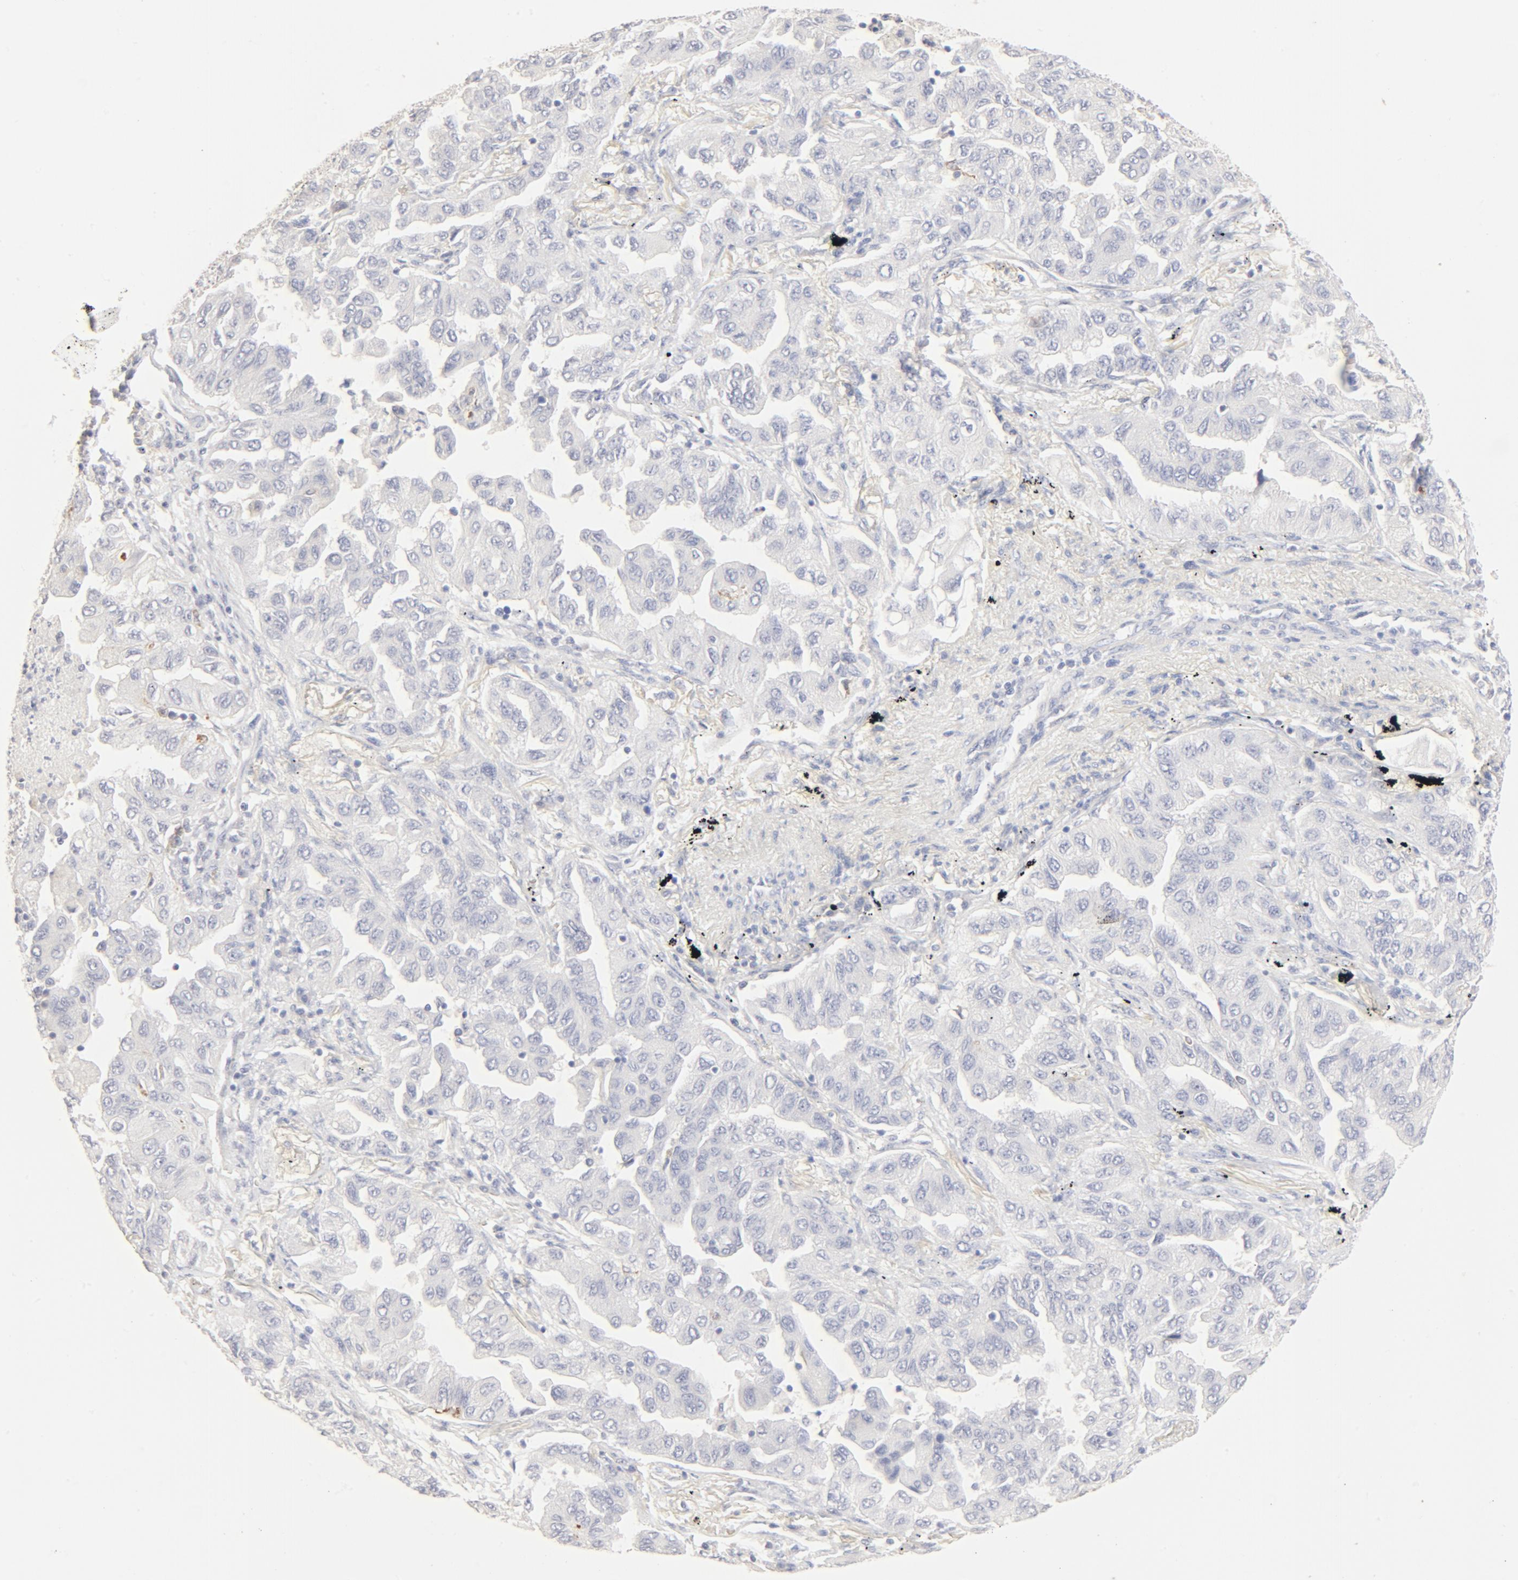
{"staining": {"intensity": "negative", "quantity": "none", "location": "none"}, "tissue": "lung cancer", "cell_type": "Tumor cells", "image_type": "cancer", "snomed": [{"axis": "morphology", "description": "Adenocarcinoma, NOS"}, {"axis": "topography", "description": "Lung"}], "caption": "An IHC histopathology image of adenocarcinoma (lung) is shown. There is no staining in tumor cells of adenocarcinoma (lung).", "gene": "FCGBP", "patient": {"sex": "female", "age": 65}}